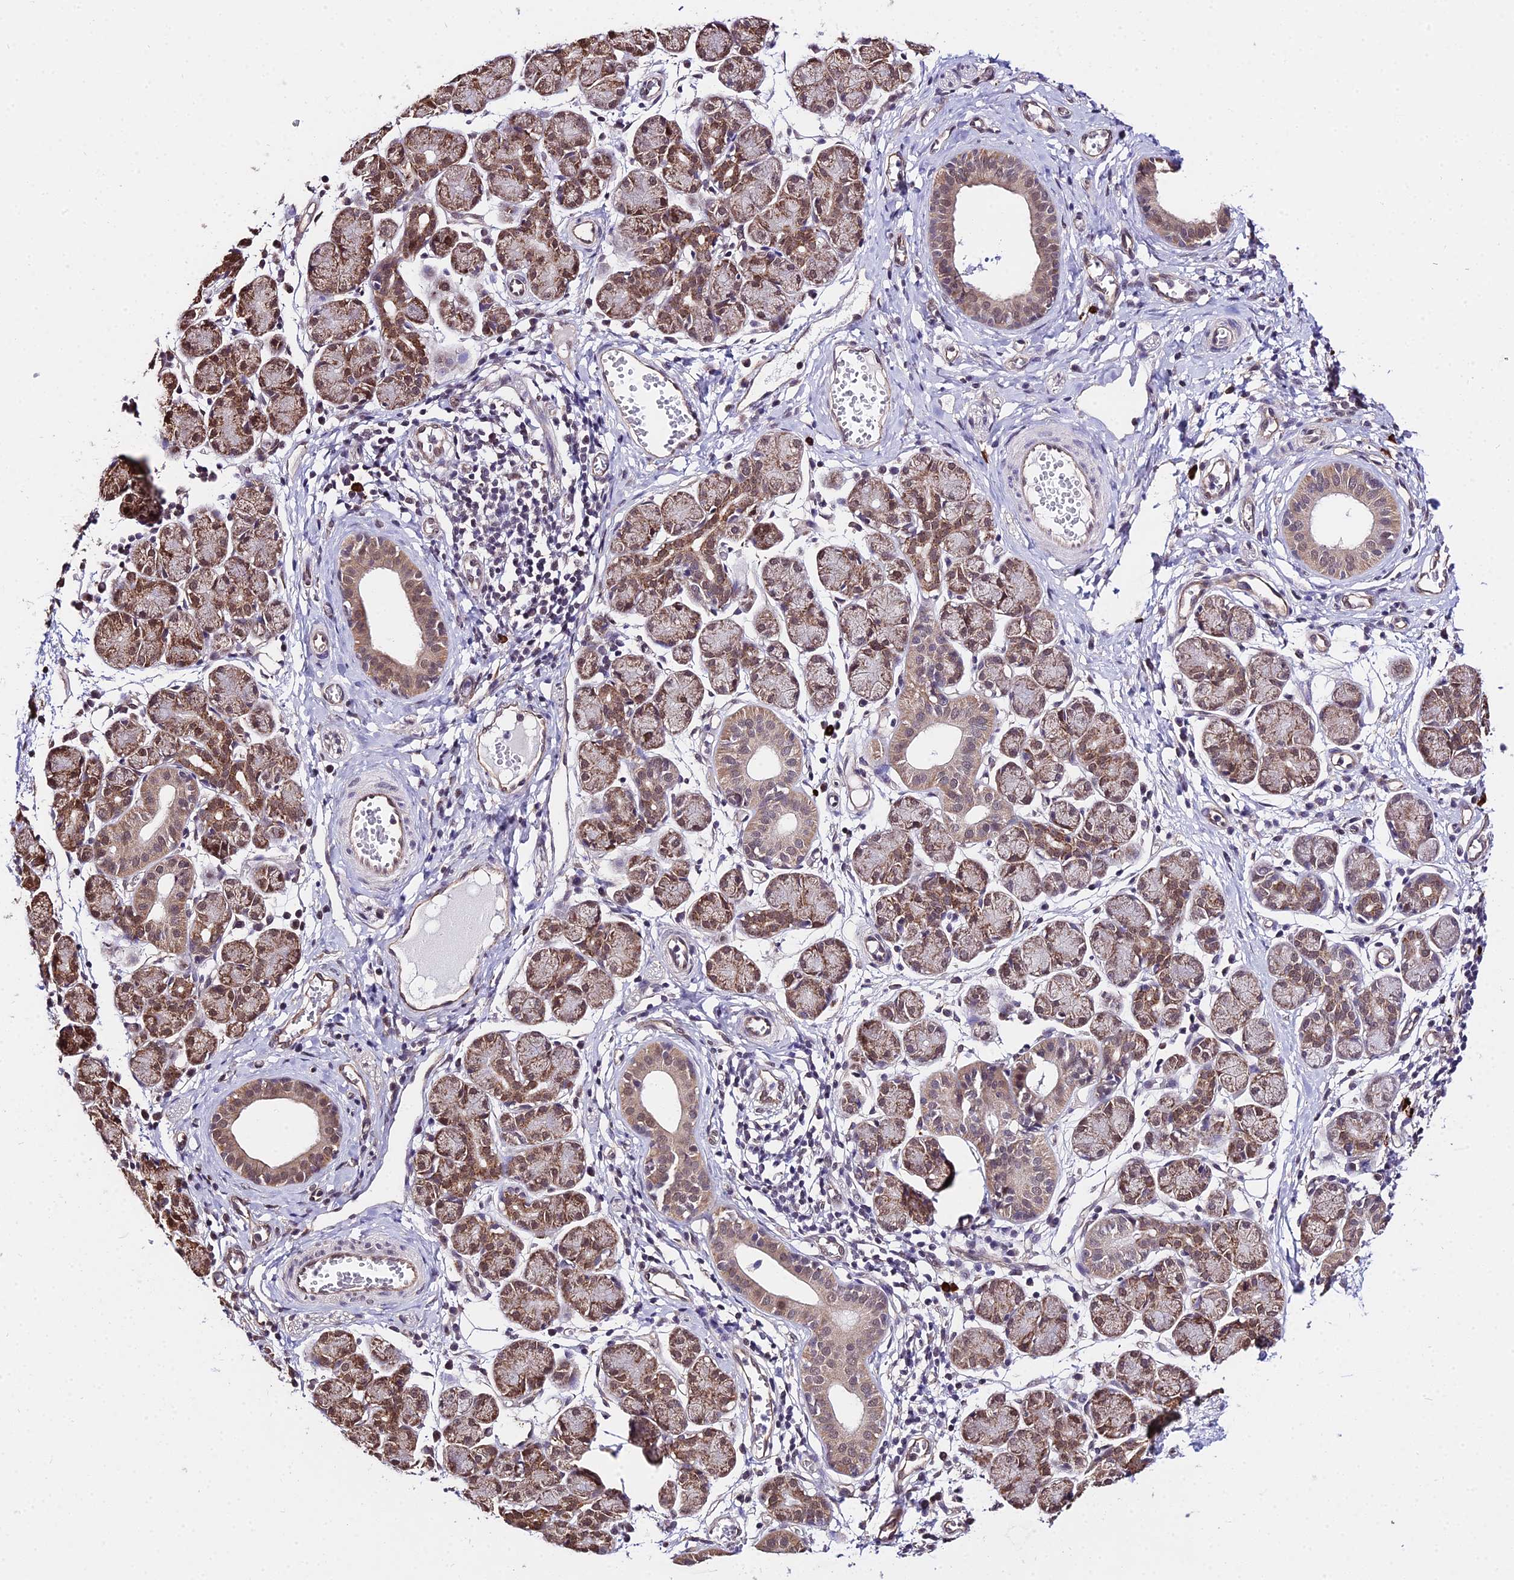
{"staining": {"intensity": "moderate", "quantity": "25%-75%", "location": "cytoplasmic/membranous"}, "tissue": "salivary gland", "cell_type": "Glandular cells", "image_type": "normal", "snomed": [{"axis": "morphology", "description": "Normal tissue, NOS"}, {"axis": "morphology", "description": "Inflammation, NOS"}, {"axis": "topography", "description": "Lymph node"}, {"axis": "topography", "description": "Salivary gland"}], "caption": "This photomicrograph reveals immunohistochemistry (IHC) staining of benign salivary gland, with medium moderate cytoplasmic/membranous staining in approximately 25%-75% of glandular cells.", "gene": "POLR2I", "patient": {"sex": "male", "age": 3}}